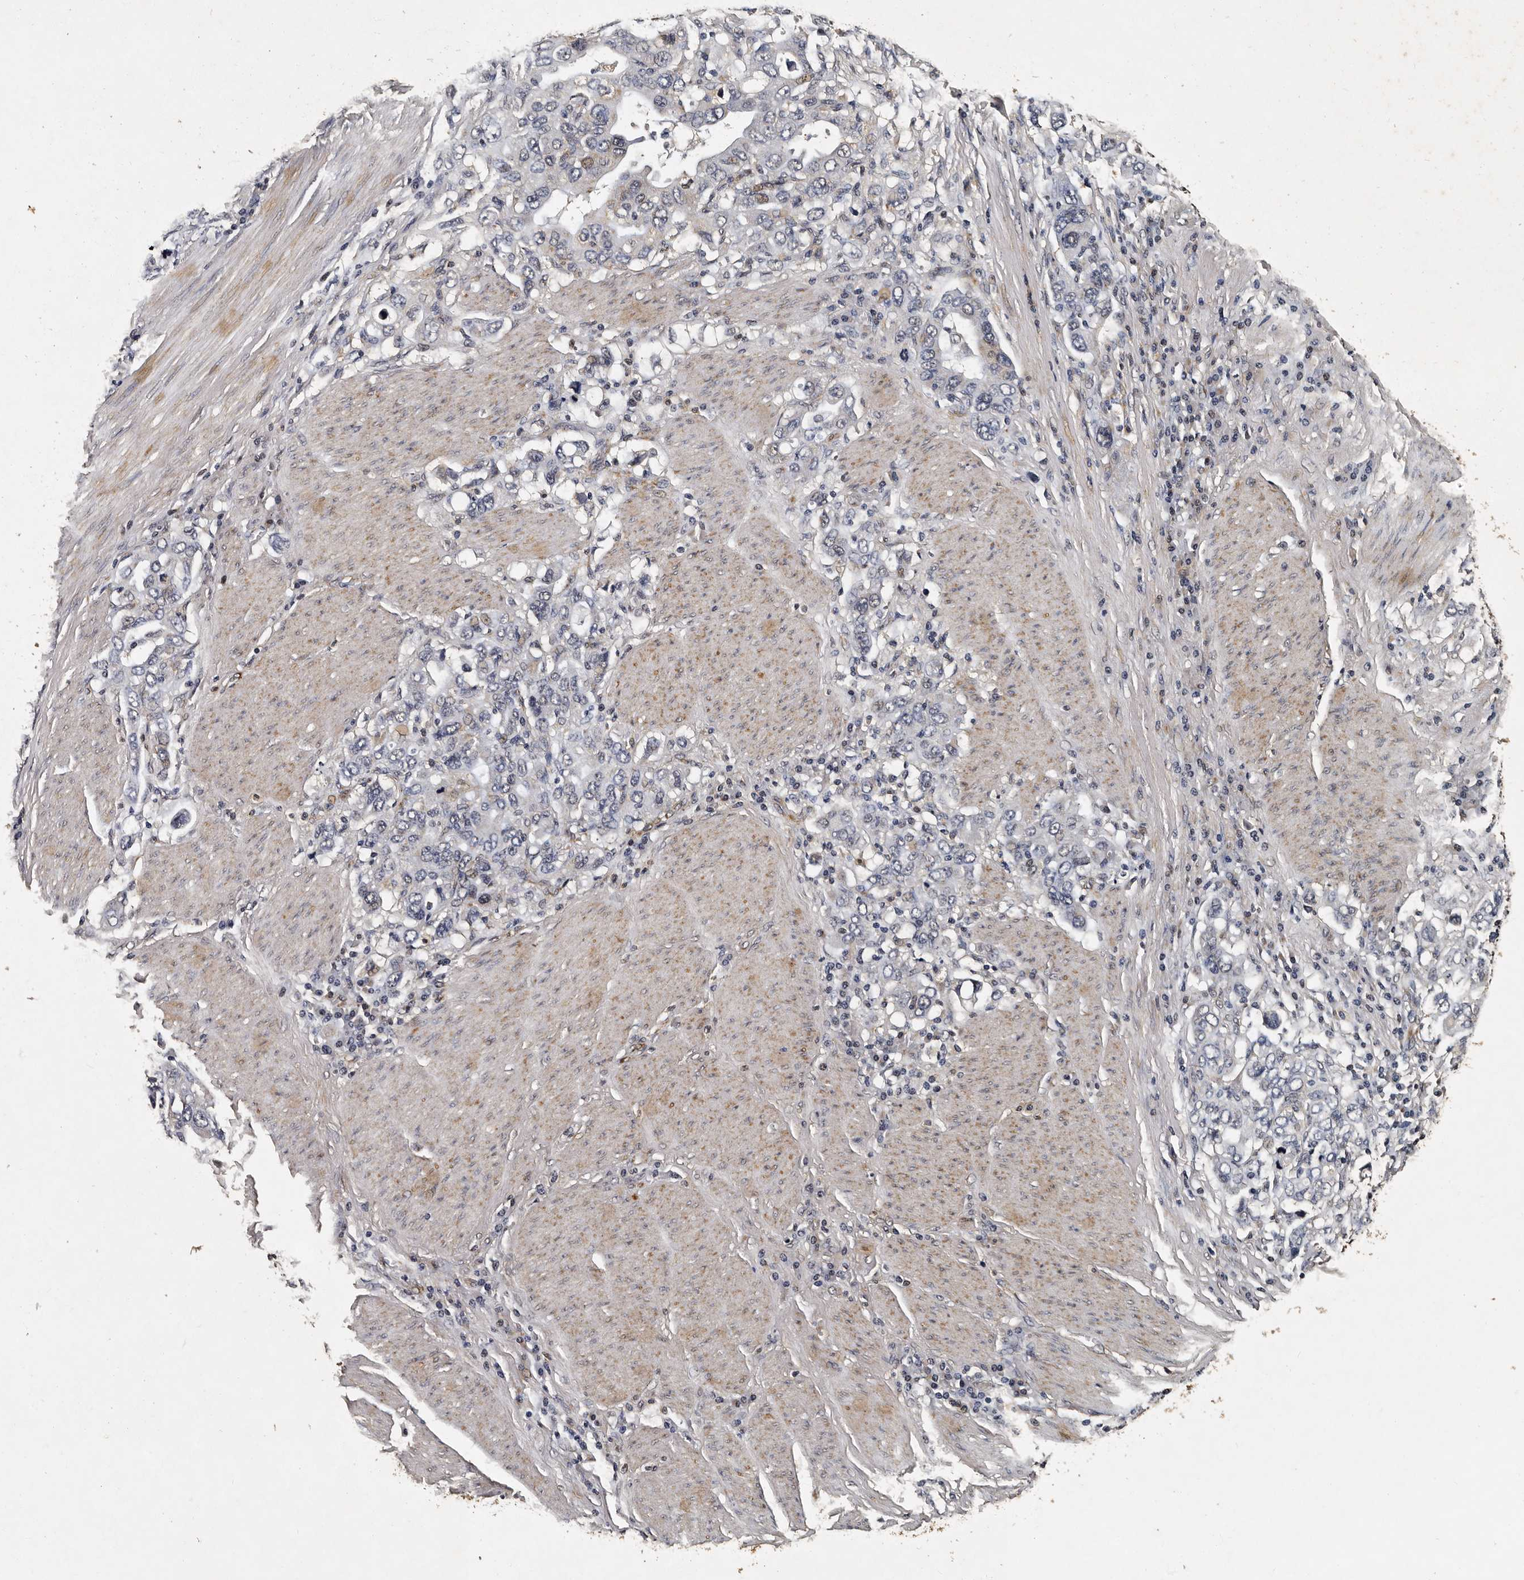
{"staining": {"intensity": "negative", "quantity": "none", "location": "none"}, "tissue": "stomach cancer", "cell_type": "Tumor cells", "image_type": "cancer", "snomed": [{"axis": "morphology", "description": "Adenocarcinoma, NOS"}, {"axis": "topography", "description": "Stomach, upper"}], "caption": "This is an IHC image of stomach cancer. There is no staining in tumor cells.", "gene": "CPNE3", "patient": {"sex": "male", "age": 62}}